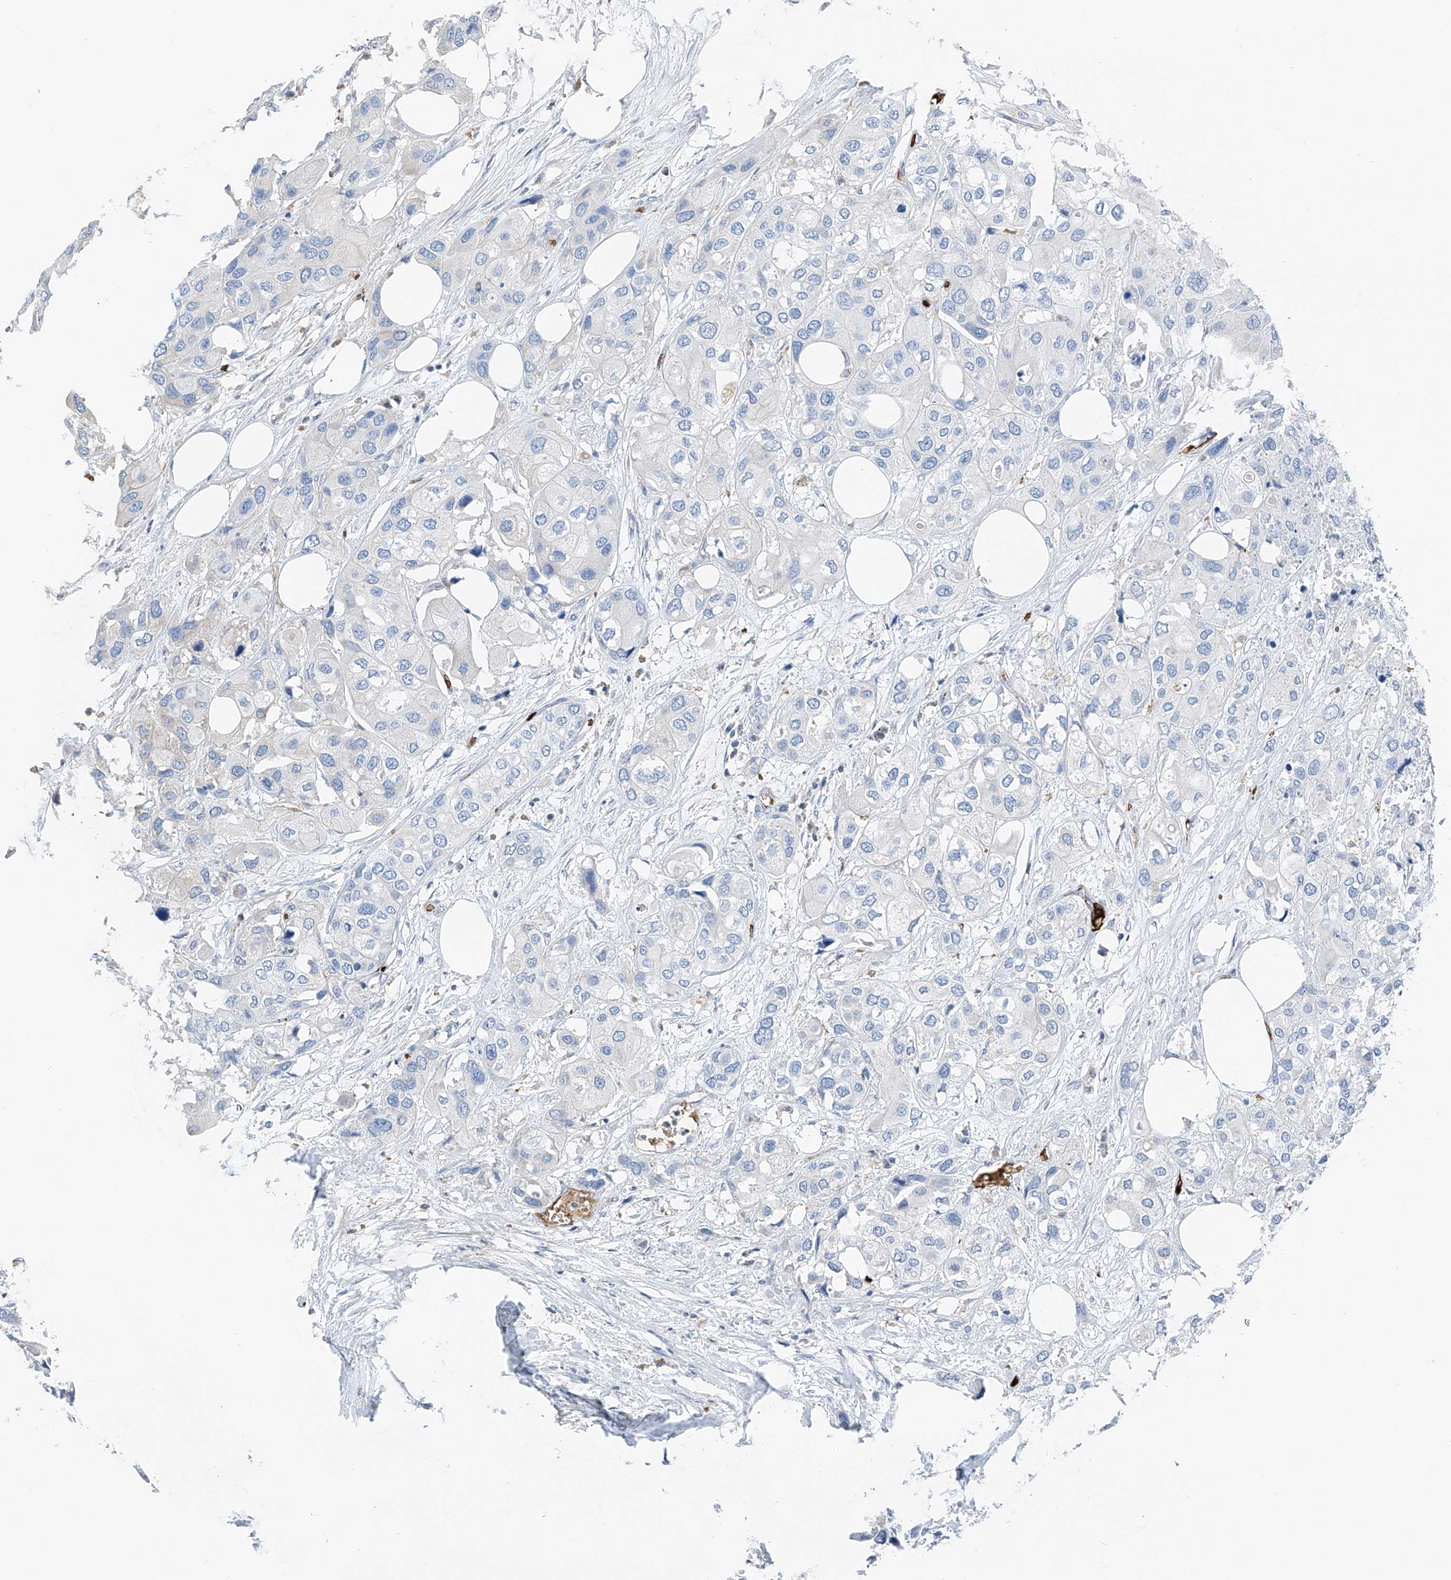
{"staining": {"intensity": "negative", "quantity": "none", "location": "none"}, "tissue": "urothelial cancer", "cell_type": "Tumor cells", "image_type": "cancer", "snomed": [{"axis": "morphology", "description": "Urothelial carcinoma, High grade"}, {"axis": "topography", "description": "Urinary bladder"}], "caption": "Immunohistochemistry (IHC) micrograph of neoplastic tissue: human urothelial cancer stained with DAB shows no significant protein staining in tumor cells.", "gene": "PRSS23", "patient": {"sex": "male", "age": 64}}